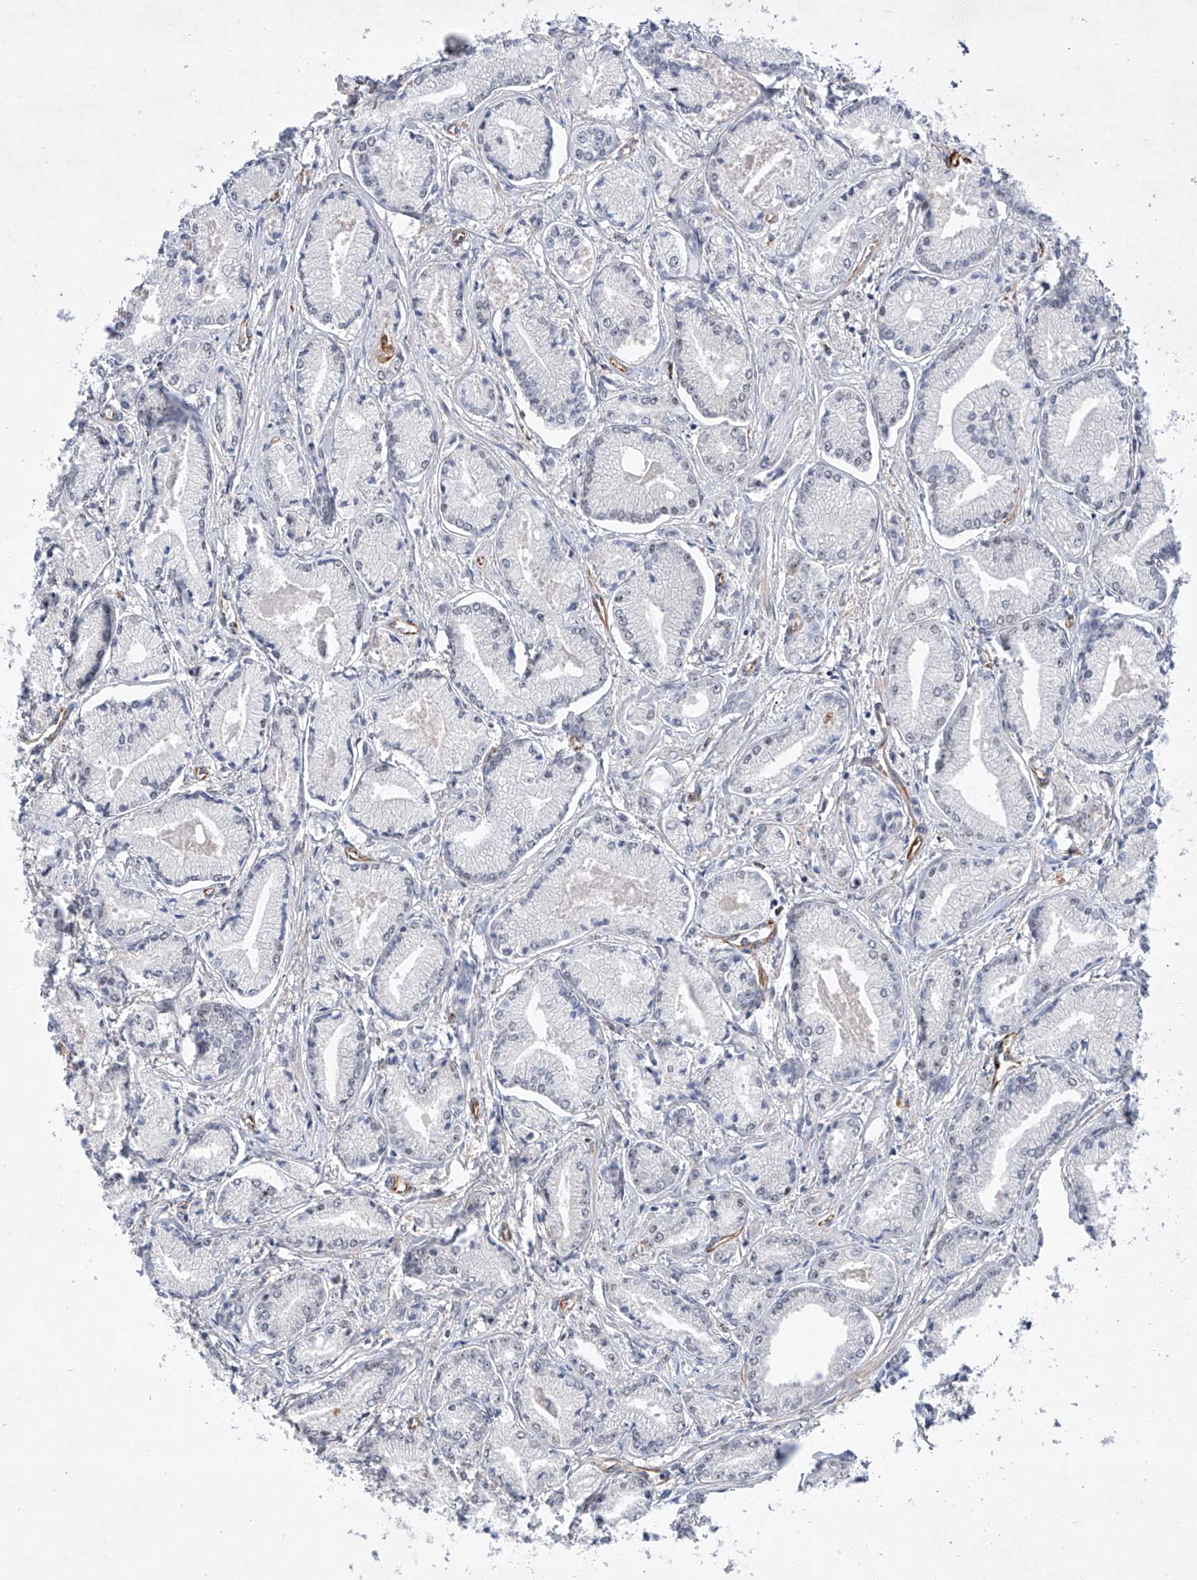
{"staining": {"intensity": "negative", "quantity": "none", "location": "none"}, "tissue": "prostate cancer", "cell_type": "Tumor cells", "image_type": "cancer", "snomed": [{"axis": "morphology", "description": "Adenocarcinoma, Low grade"}, {"axis": "topography", "description": "Prostate"}], "caption": "This is a micrograph of immunohistochemistry staining of prostate low-grade adenocarcinoma, which shows no expression in tumor cells. (DAB (3,3'-diaminobenzidine) IHC, high magnification).", "gene": "AMD1", "patient": {"sex": "male", "age": 60}}